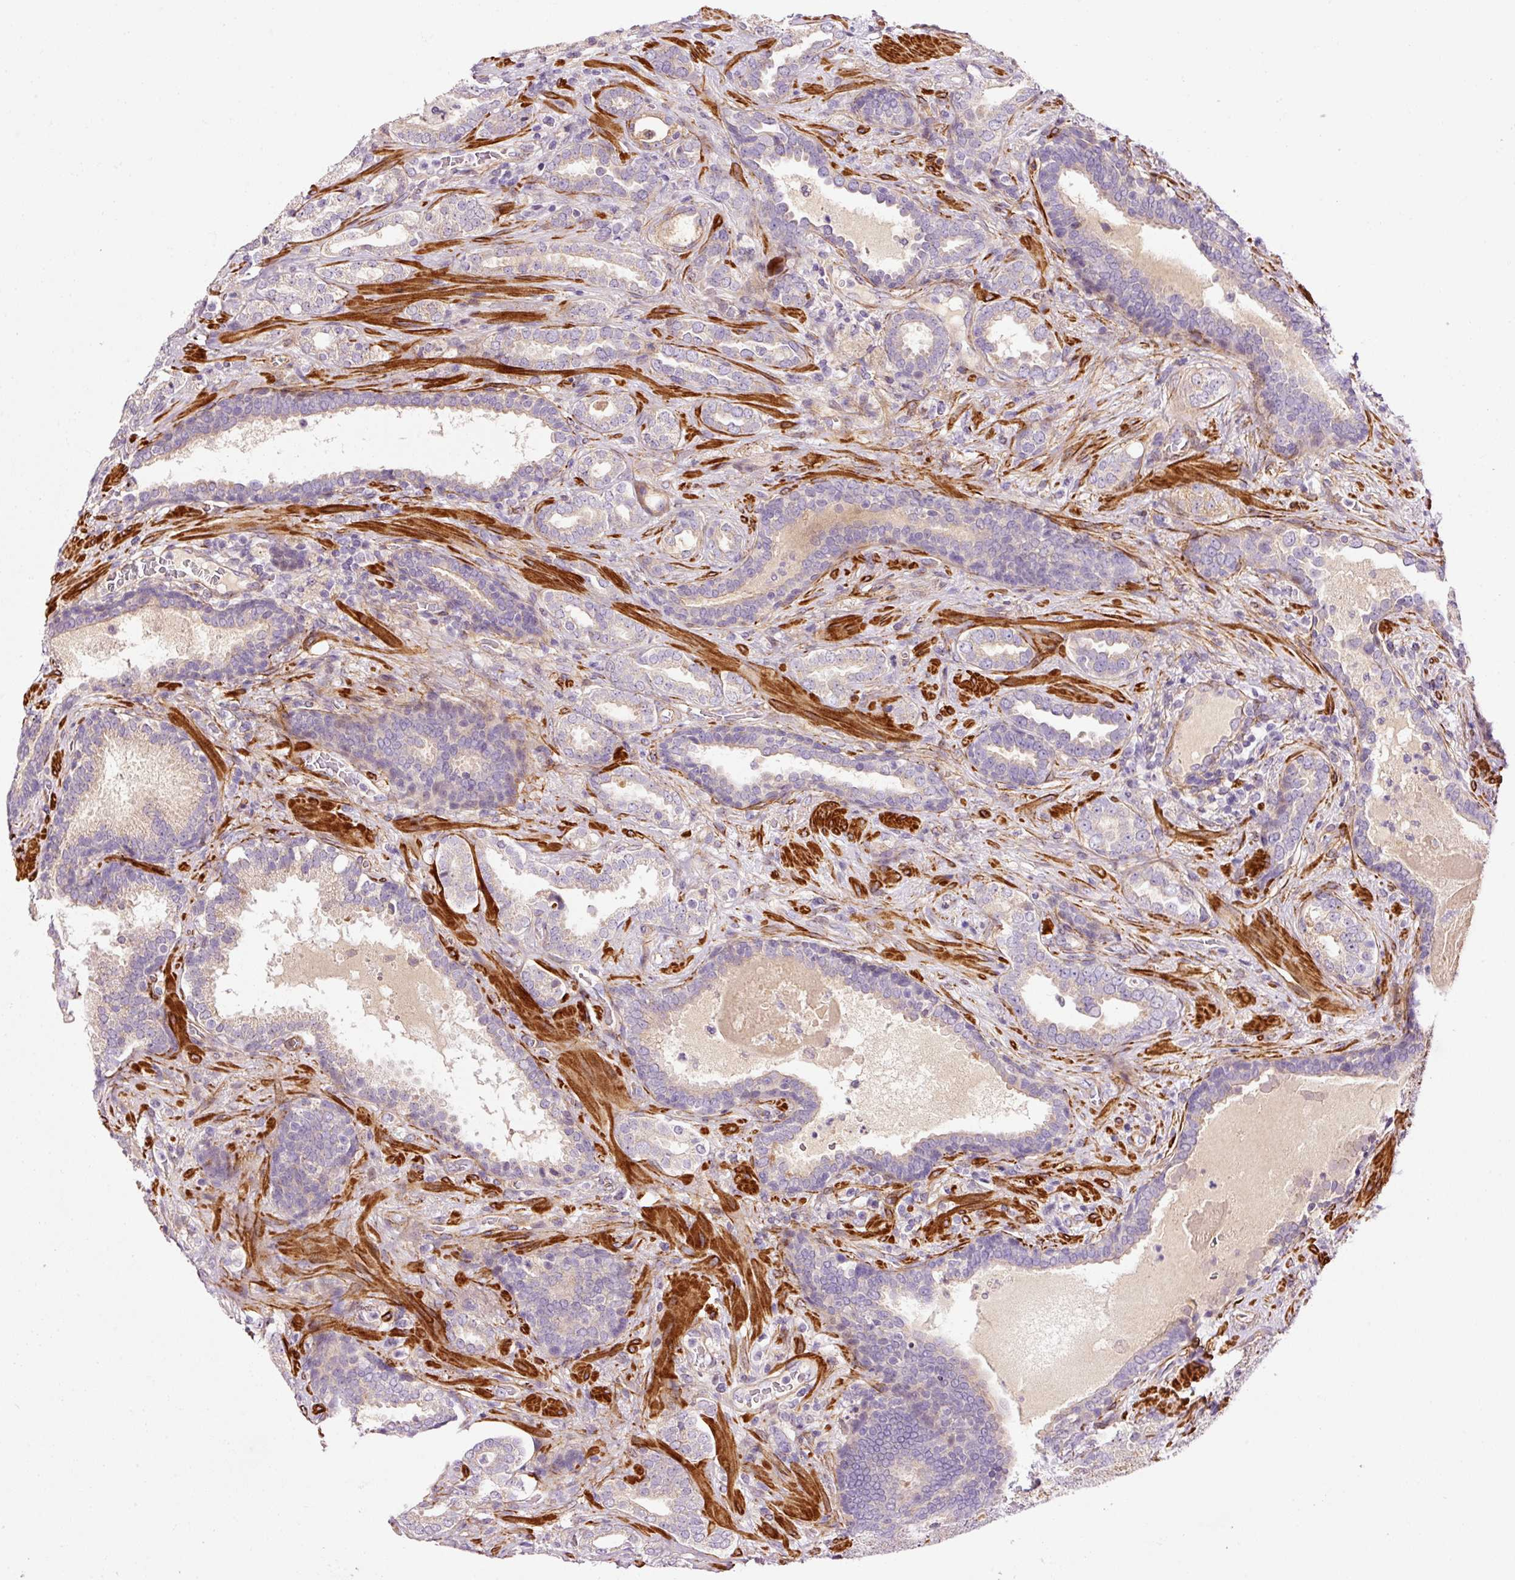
{"staining": {"intensity": "negative", "quantity": "none", "location": "none"}, "tissue": "prostate cancer", "cell_type": "Tumor cells", "image_type": "cancer", "snomed": [{"axis": "morphology", "description": "Adenocarcinoma, High grade"}, {"axis": "topography", "description": "Prostate"}], "caption": "The immunohistochemistry histopathology image has no significant staining in tumor cells of prostate cancer (high-grade adenocarcinoma) tissue.", "gene": "ANKRD20A1", "patient": {"sex": "male", "age": 65}}